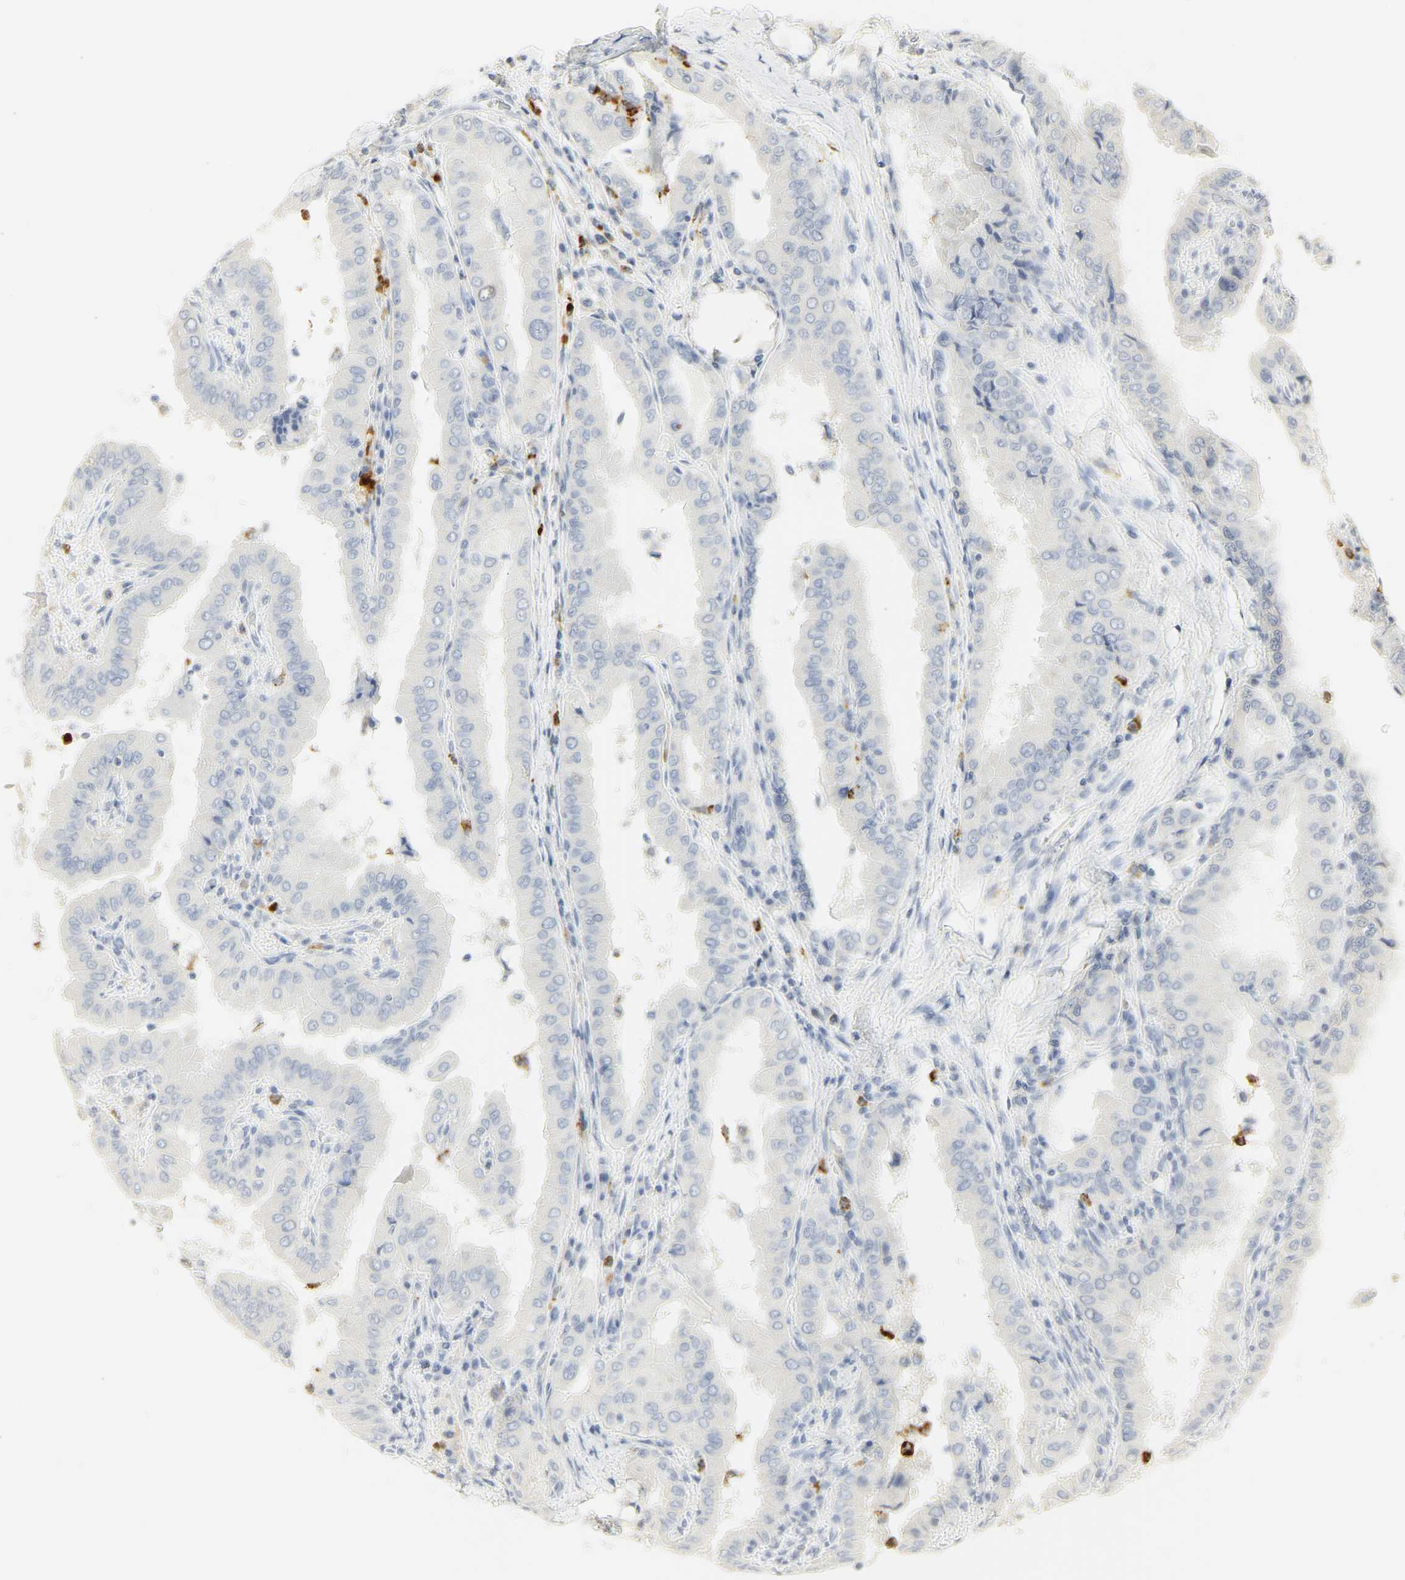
{"staining": {"intensity": "negative", "quantity": "none", "location": "none"}, "tissue": "thyroid cancer", "cell_type": "Tumor cells", "image_type": "cancer", "snomed": [{"axis": "morphology", "description": "Papillary adenocarcinoma, NOS"}, {"axis": "topography", "description": "Thyroid gland"}], "caption": "This is a image of immunohistochemistry (IHC) staining of papillary adenocarcinoma (thyroid), which shows no staining in tumor cells.", "gene": "MPO", "patient": {"sex": "male", "age": 33}}